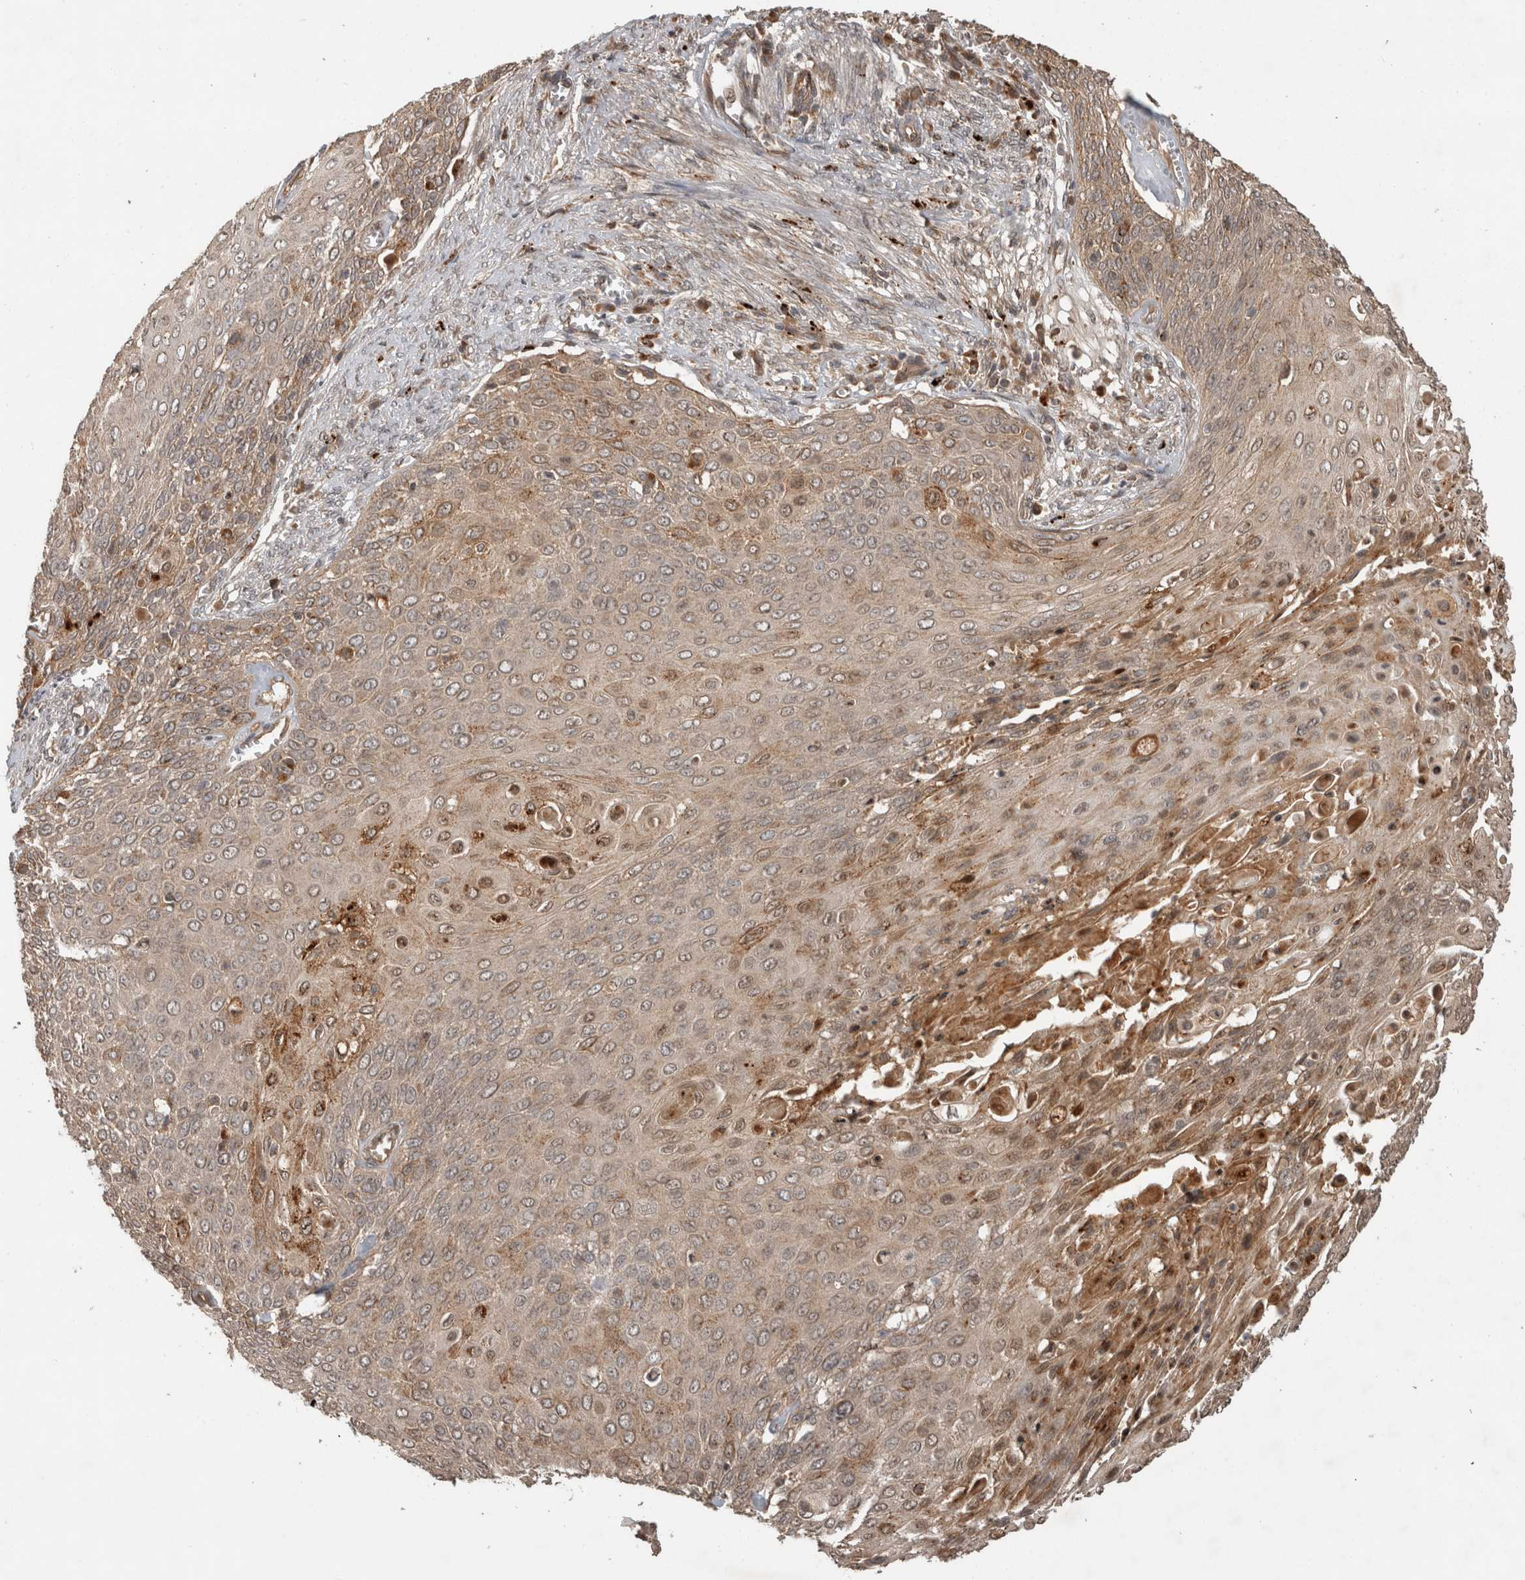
{"staining": {"intensity": "moderate", "quantity": "25%-75%", "location": "cytoplasmic/membranous"}, "tissue": "cervical cancer", "cell_type": "Tumor cells", "image_type": "cancer", "snomed": [{"axis": "morphology", "description": "Squamous cell carcinoma, NOS"}, {"axis": "topography", "description": "Cervix"}], "caption": "Protein staining of cervical cancer tissue demonstrates moderate cytoplasmic/membranous positivity in about 25%-75% of tumor cells. (DAB (3,3'-diaminobenzidine) IHC, brown staining for protein, blue staining for nuclei).", "gene": "PITPNC1", "patient": {"sex": "female", "age": 39}}